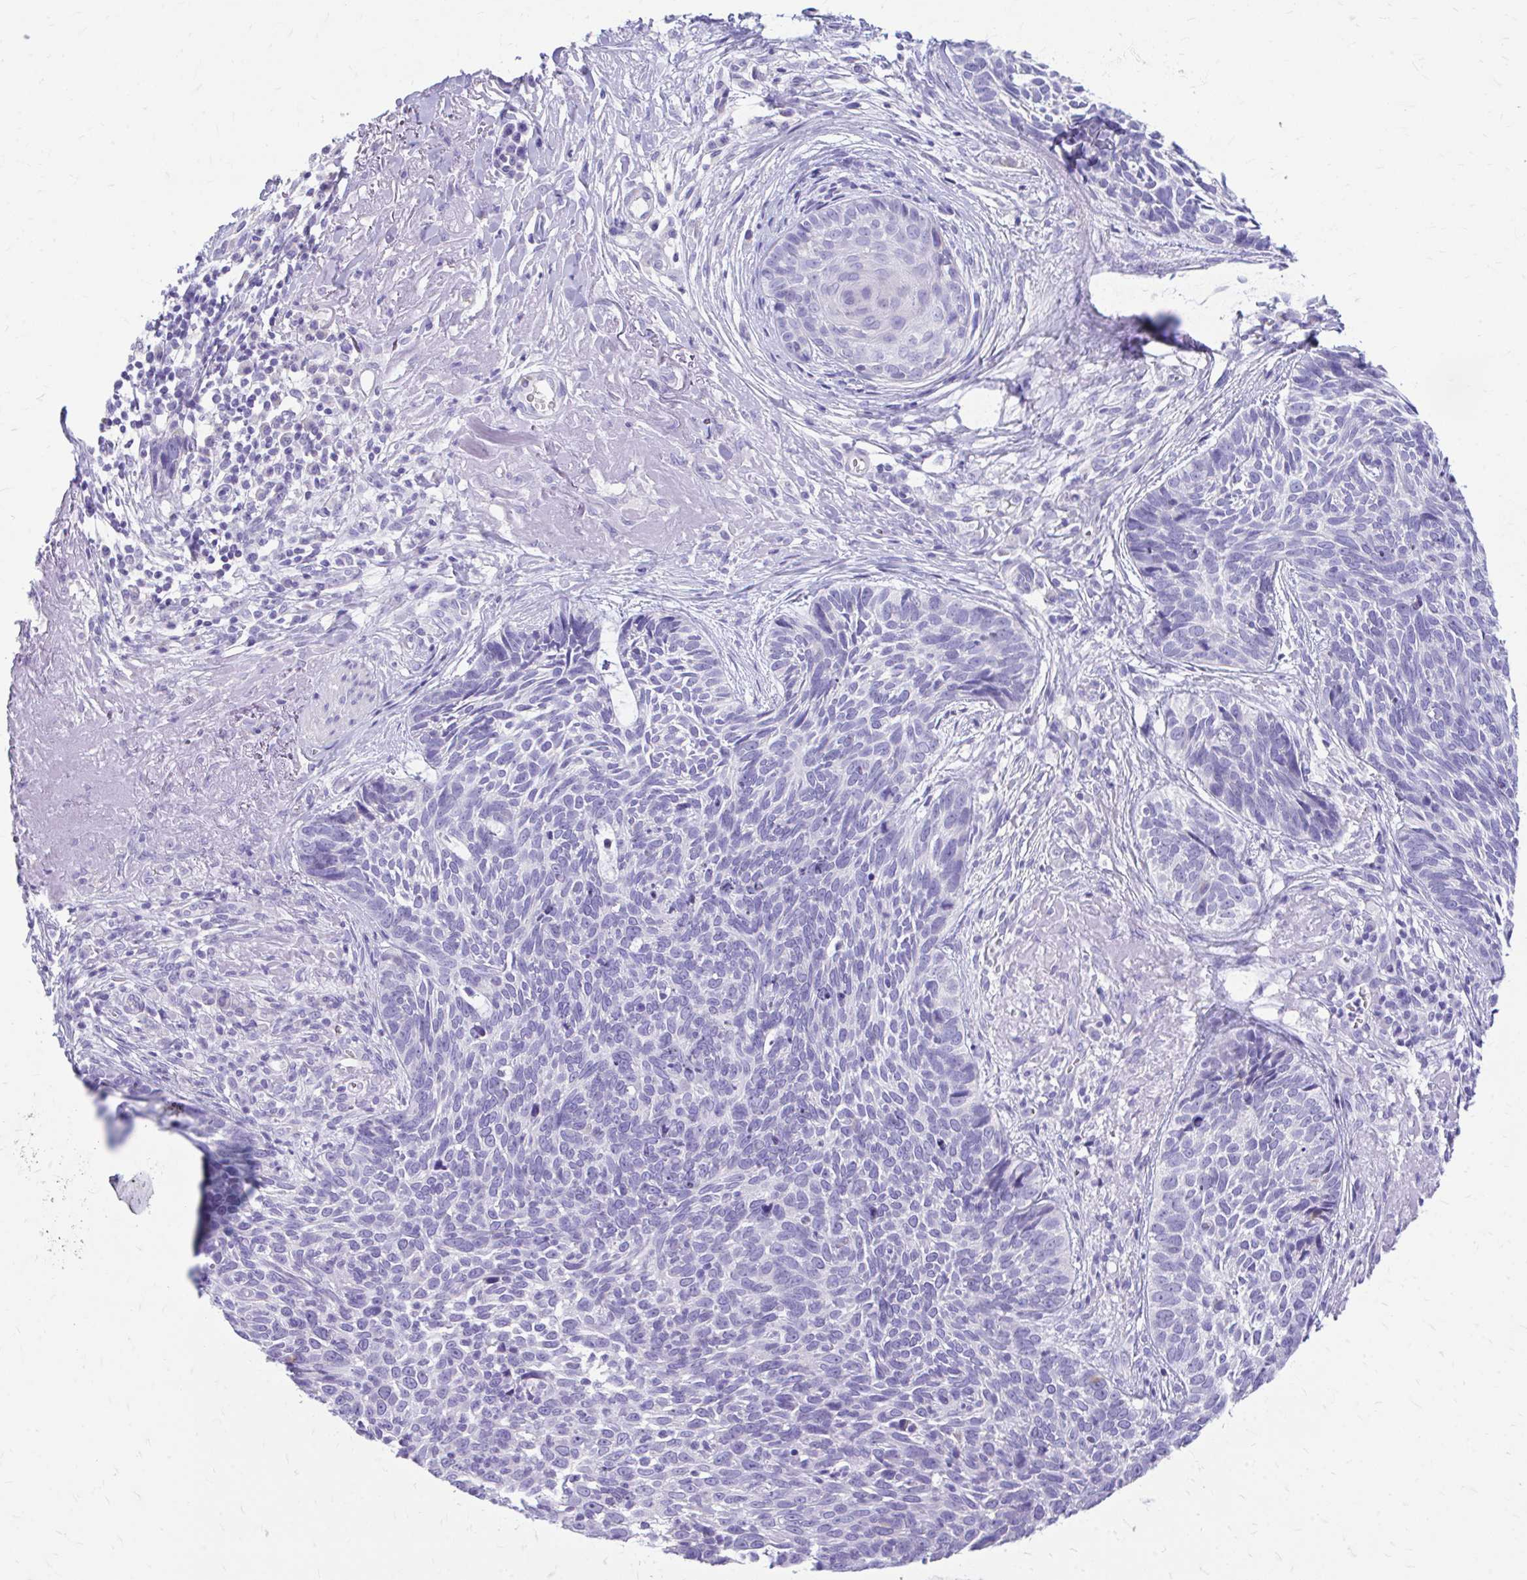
{"staining": {"intensity": "negative", "quantity": "none", "location": "none"}, "tissue": "skin cancer", "cell_type": "Tumor cells", "image_type": "cancer", "snomed": [{"axis": "morphology", "description": "Basal cell carcinoma"}, {"axis": "topography", "description": "Skin"}, {"axis": "topography", "description": "Skin of face"}], "caption": "Immunohistochemical staining of human basal cell carcinoma (skin) displays no significant positivity in tumor cells.", "gene": "KRIT1", "patient": {"sex": "female", "age": 95}}